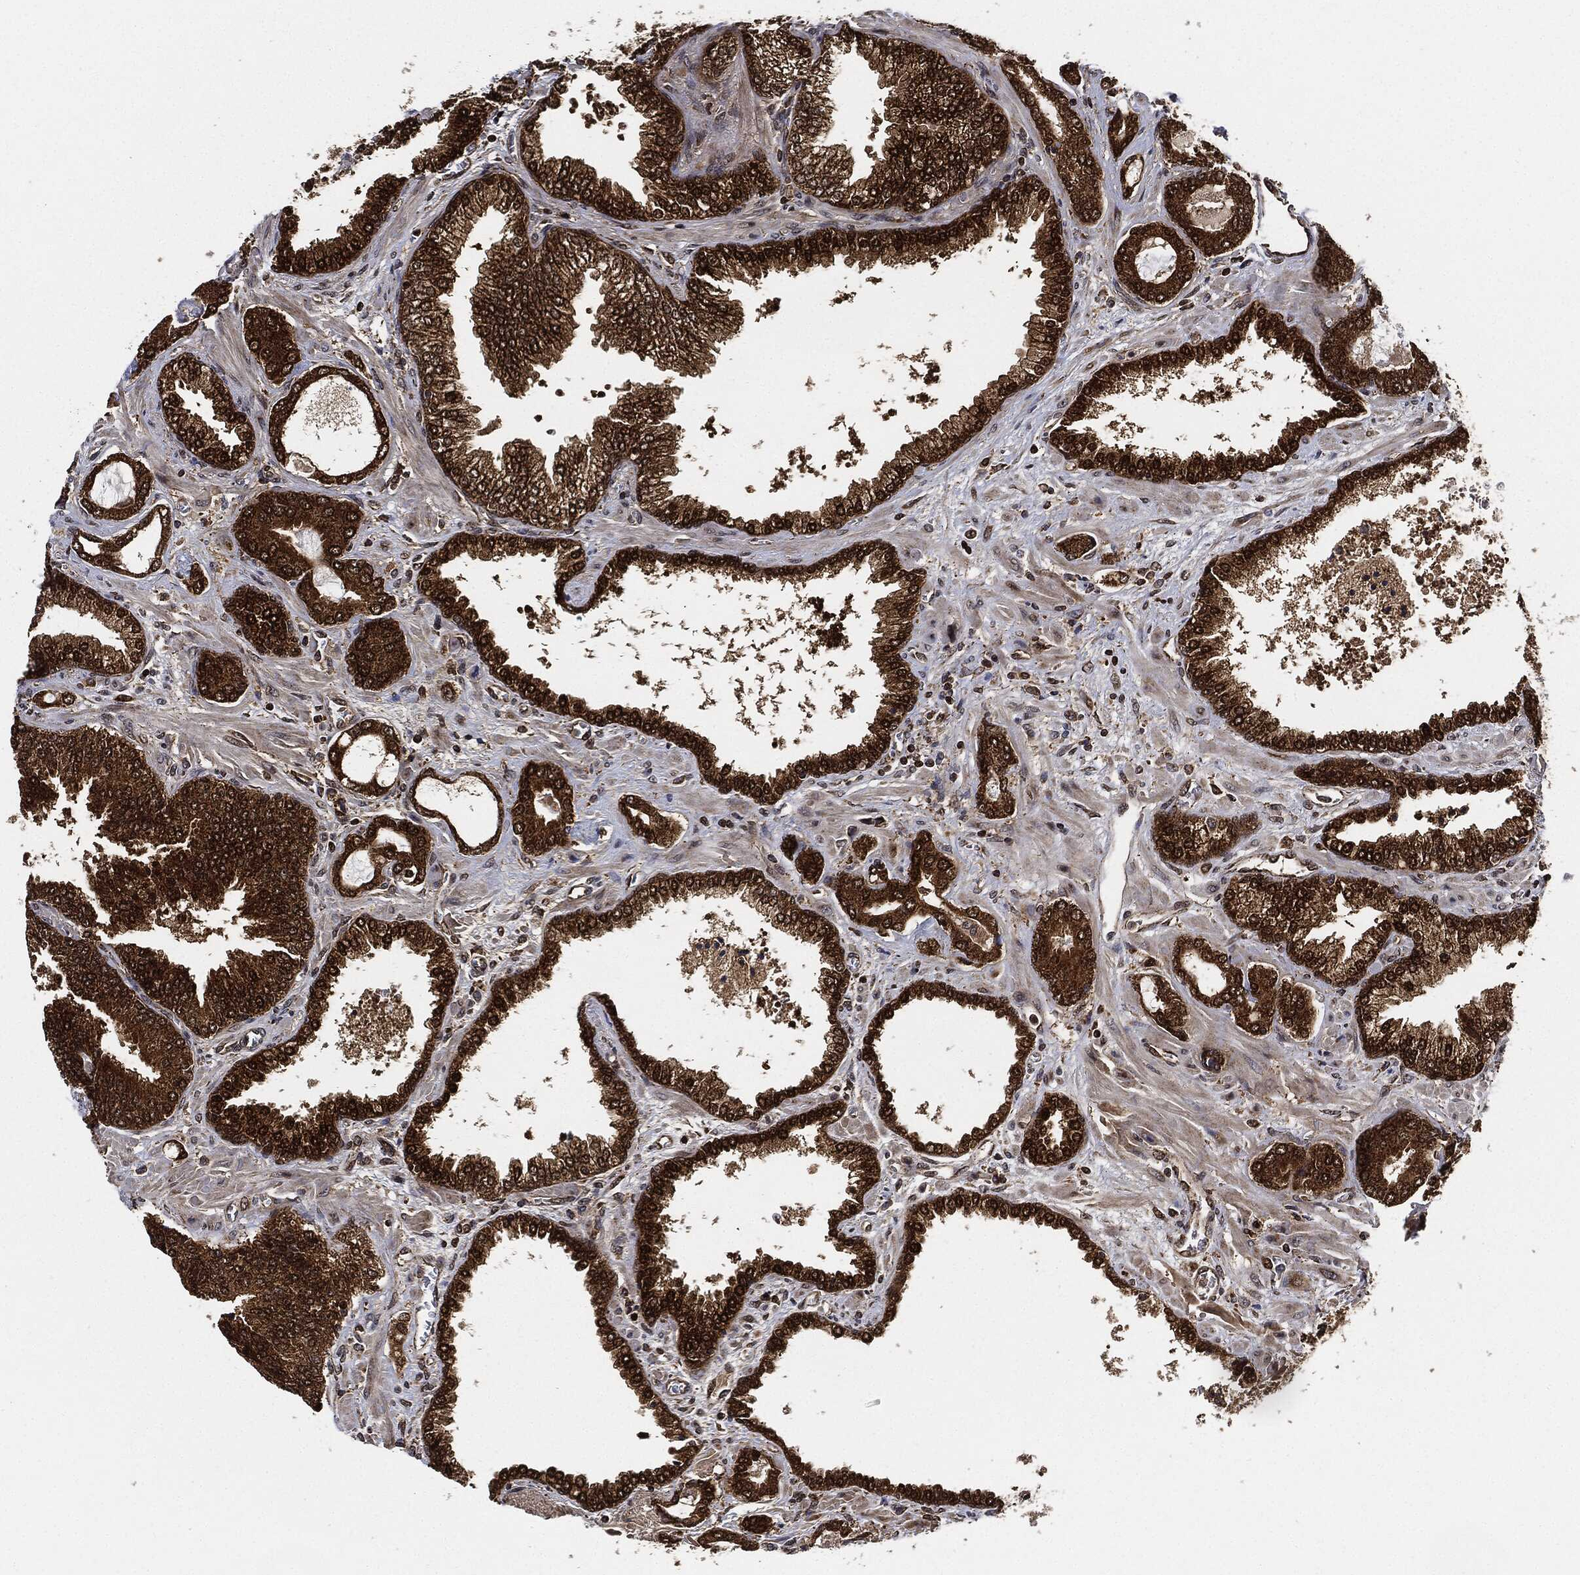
{"staining": {"intensity": "strong", "quantity": ">75%", "location": "cytoplasmic/membranous"}, "tissue": "prostate cancer", "cell_type": "Tumor cells", "image_type": "cancer", "snomed": [{"axis": "morphology", "description": "Adenocarcinoma, Low grade"}, {"axis": "topography", "description": "Prostate"}], "caption": "DAB immunohistochemical staining of prostate cancer displays strong cytoplasmic/membranous protein expression in approximately >75% of tumor cells.", "gene": "RNASEL", "patient": {"sex": "male", "age": 68}}